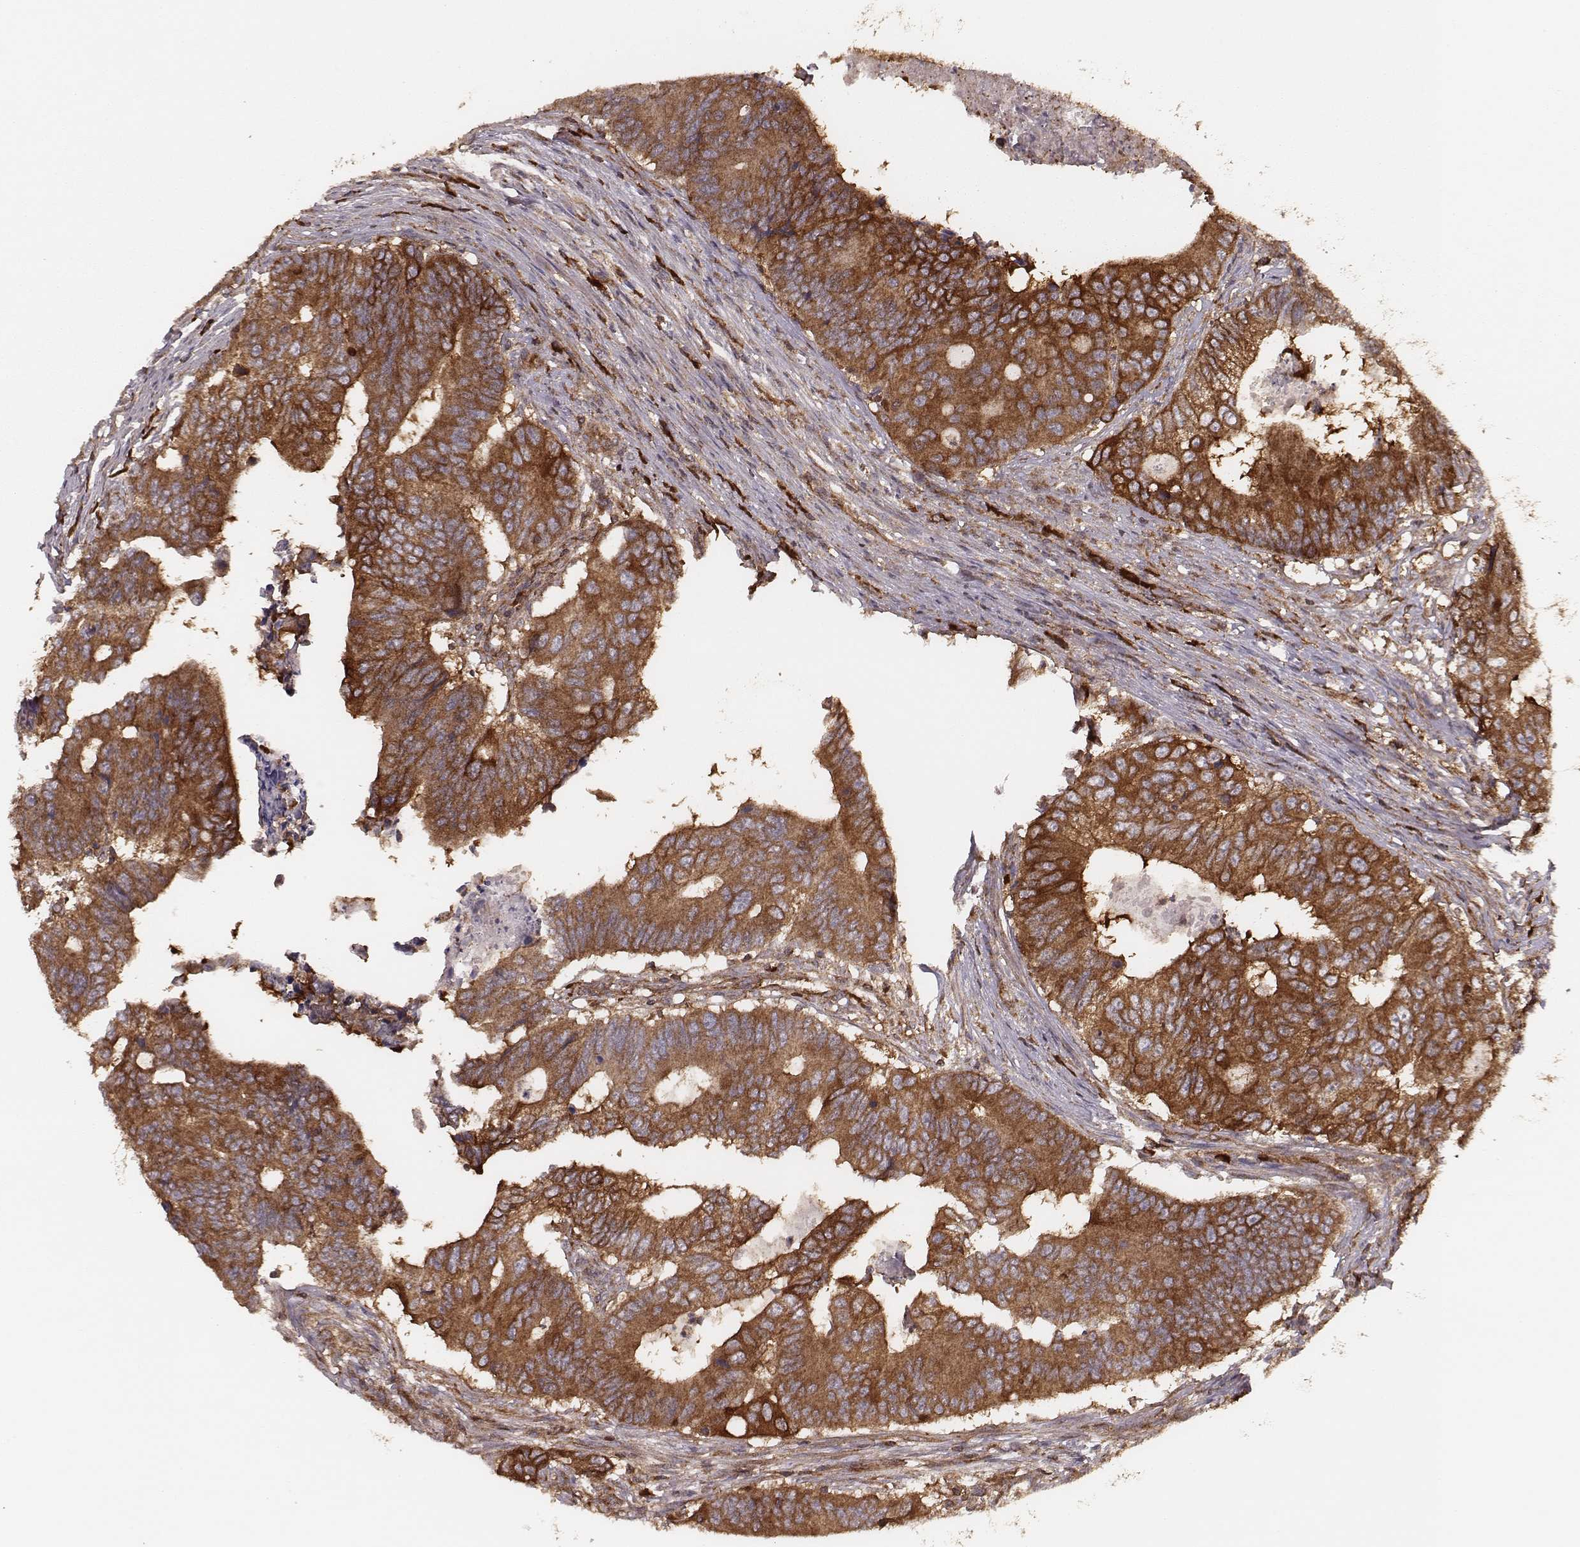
{"staining": {"intensity": "strong", "quantity": ">75%", "location": "cytoplasmic/membranous"}, "tissue": "colorectal cancer", "cell_type": "Tumor cells", "image_type": "cancer", "snomed": [{"axis": "morphology", "description": "Adenocarcinoma, NOS"}, {"axis": "topography", "description": "Colon"}], "caption": "Immunohistochemistry (DAB (3,3'-diaminobenzidine)) staining of human adenocarcinoma (colorectal) shows strong cytoplasmic/membranous protein positivity in about >75% of tumor cells. (IHC, brightfield microscopy, high magnification).", "gene": "CARS1", "patient": {"sex": "male", "age": 53}}